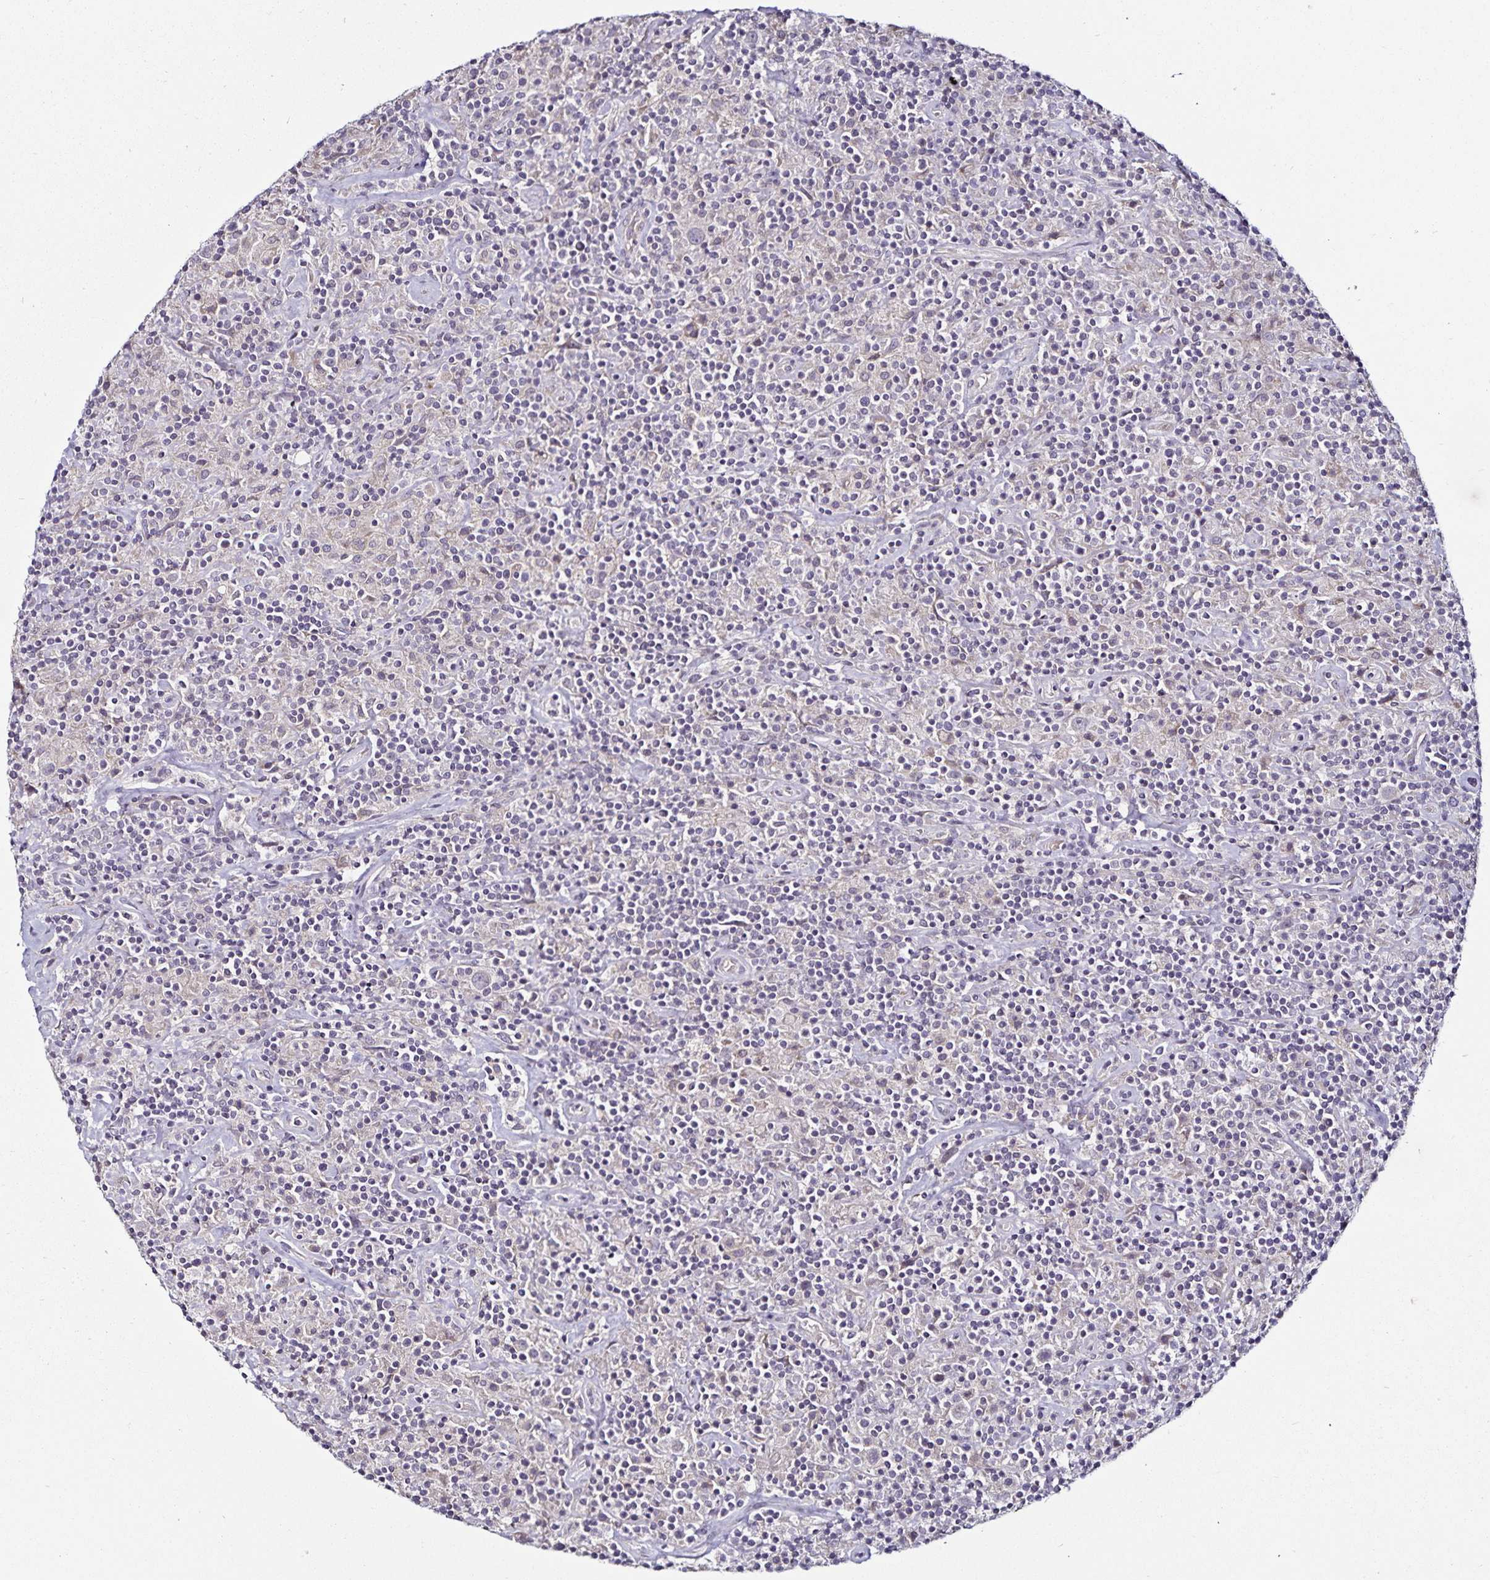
{"staining": {"intensity": "negative", "quantity": "none", "location": "none"}, "tissue": "lymphoma", "cell_type": "Tumor cells", "image_type": "cancer", "snomed": [{"axis": "morphology", "description": "Hodgkin's disease, NOS"}, {"axis": "topography", "description": "Lymph node"}], "caption": "The immunohistochemistry (IHC) photomicrograph has no significant expression in tumor cells of lymphoma tissue.", "gene": "ACSL5", "patient": {"sex": "male", "age": 70}}